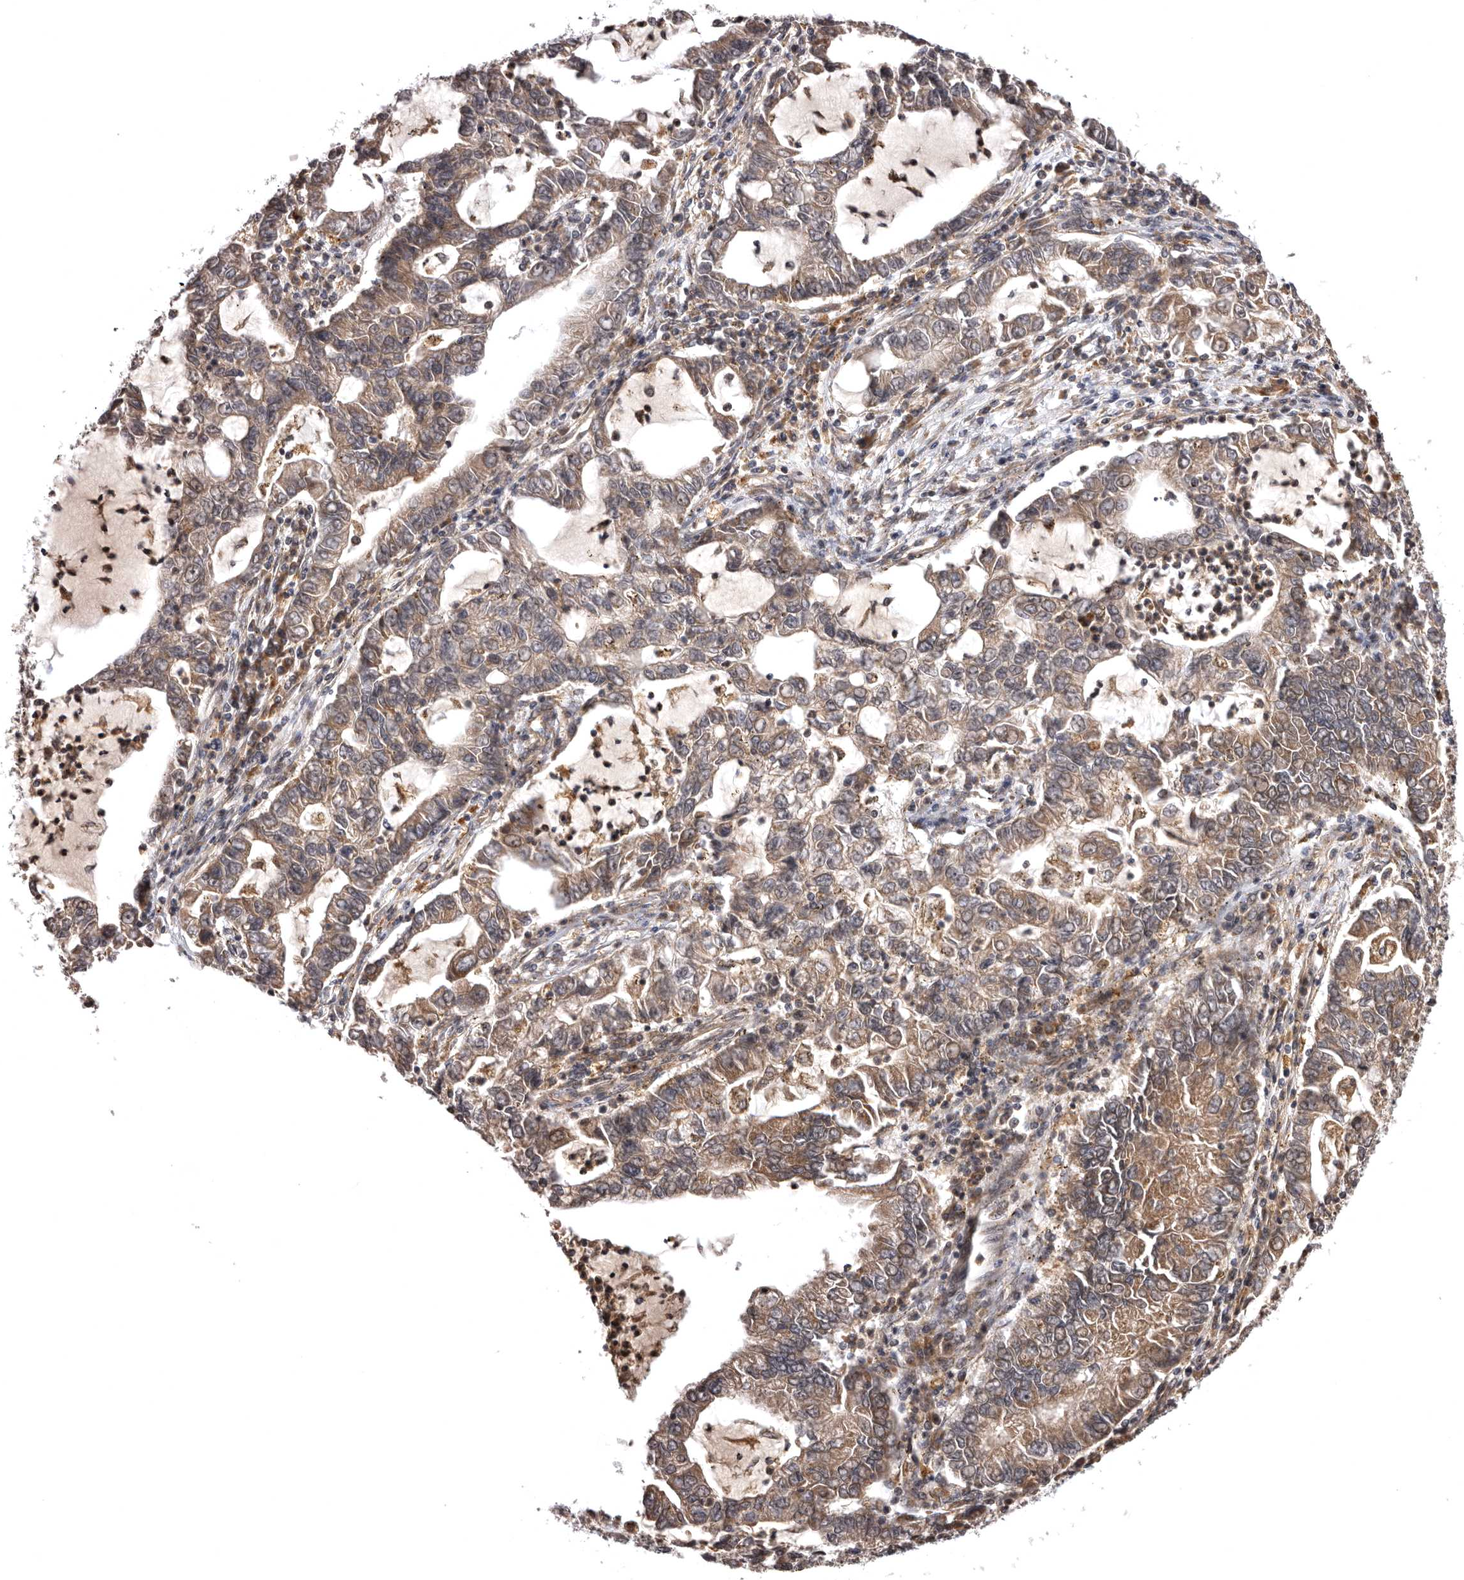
{"staining": {"intensity": "moderate", "quantity": ">75%", "location": "cytoplasmic/membranous"}, "tissue": "lung cancer", "cell_type": "Tumor cells", "image_type": "cancer", "snomed": [{"axis": "morphology", "description": "Adenocarcinoma, NOS"}, {"axis": "topography", "description": "Lung"}], "caption": "Immunohistochemistry (DAB (3,3'-diaminobenzidine)) staining of human lung cancer (adenocarcinoma) reveals moderate cytoplasmic/membranous protein expression in about >75% of tumor cells.", "gene": "ADCY2", "patient": {"sex": "female", "age": 51}}